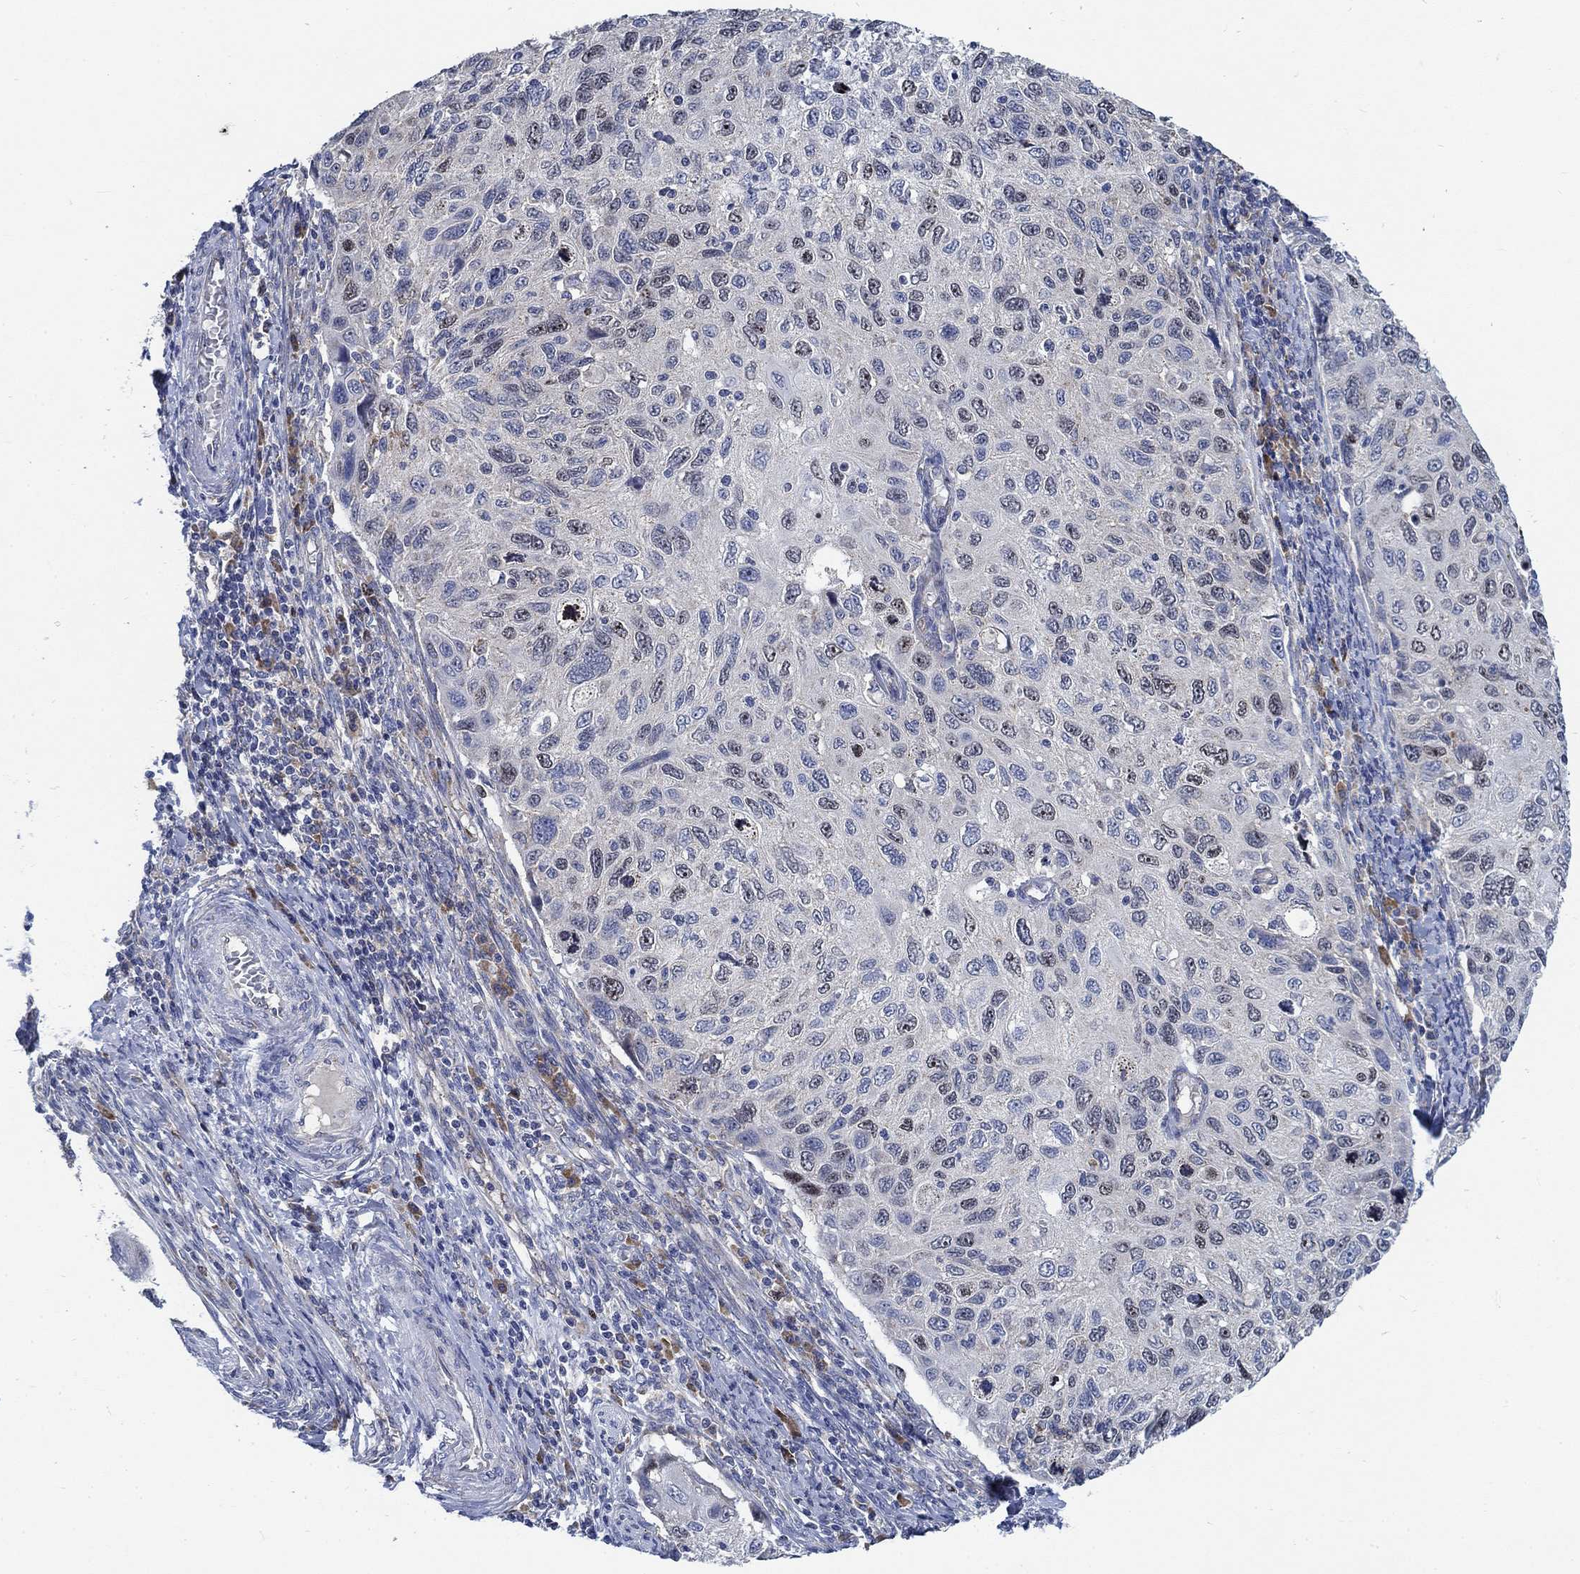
{"staining": {"intensity": "negative", "quantity": "none", "location": "none"}, "tissue": "cervical cancer", "cell_type": "Tumor cells", "image_type": "cancer", "snomed": [{"axis": "morphology", "description": "Squamous cell carcinoma, NOS"}, {"axis": "topography", "description": "Cervix"}], "caption": "A photomicrograph of squamous cell carcinoma (cervical) stained for a protein displays no brown staining in tumor cells.", "gene": "MMP24", "patient": {"sex": "female", "age": 70}}